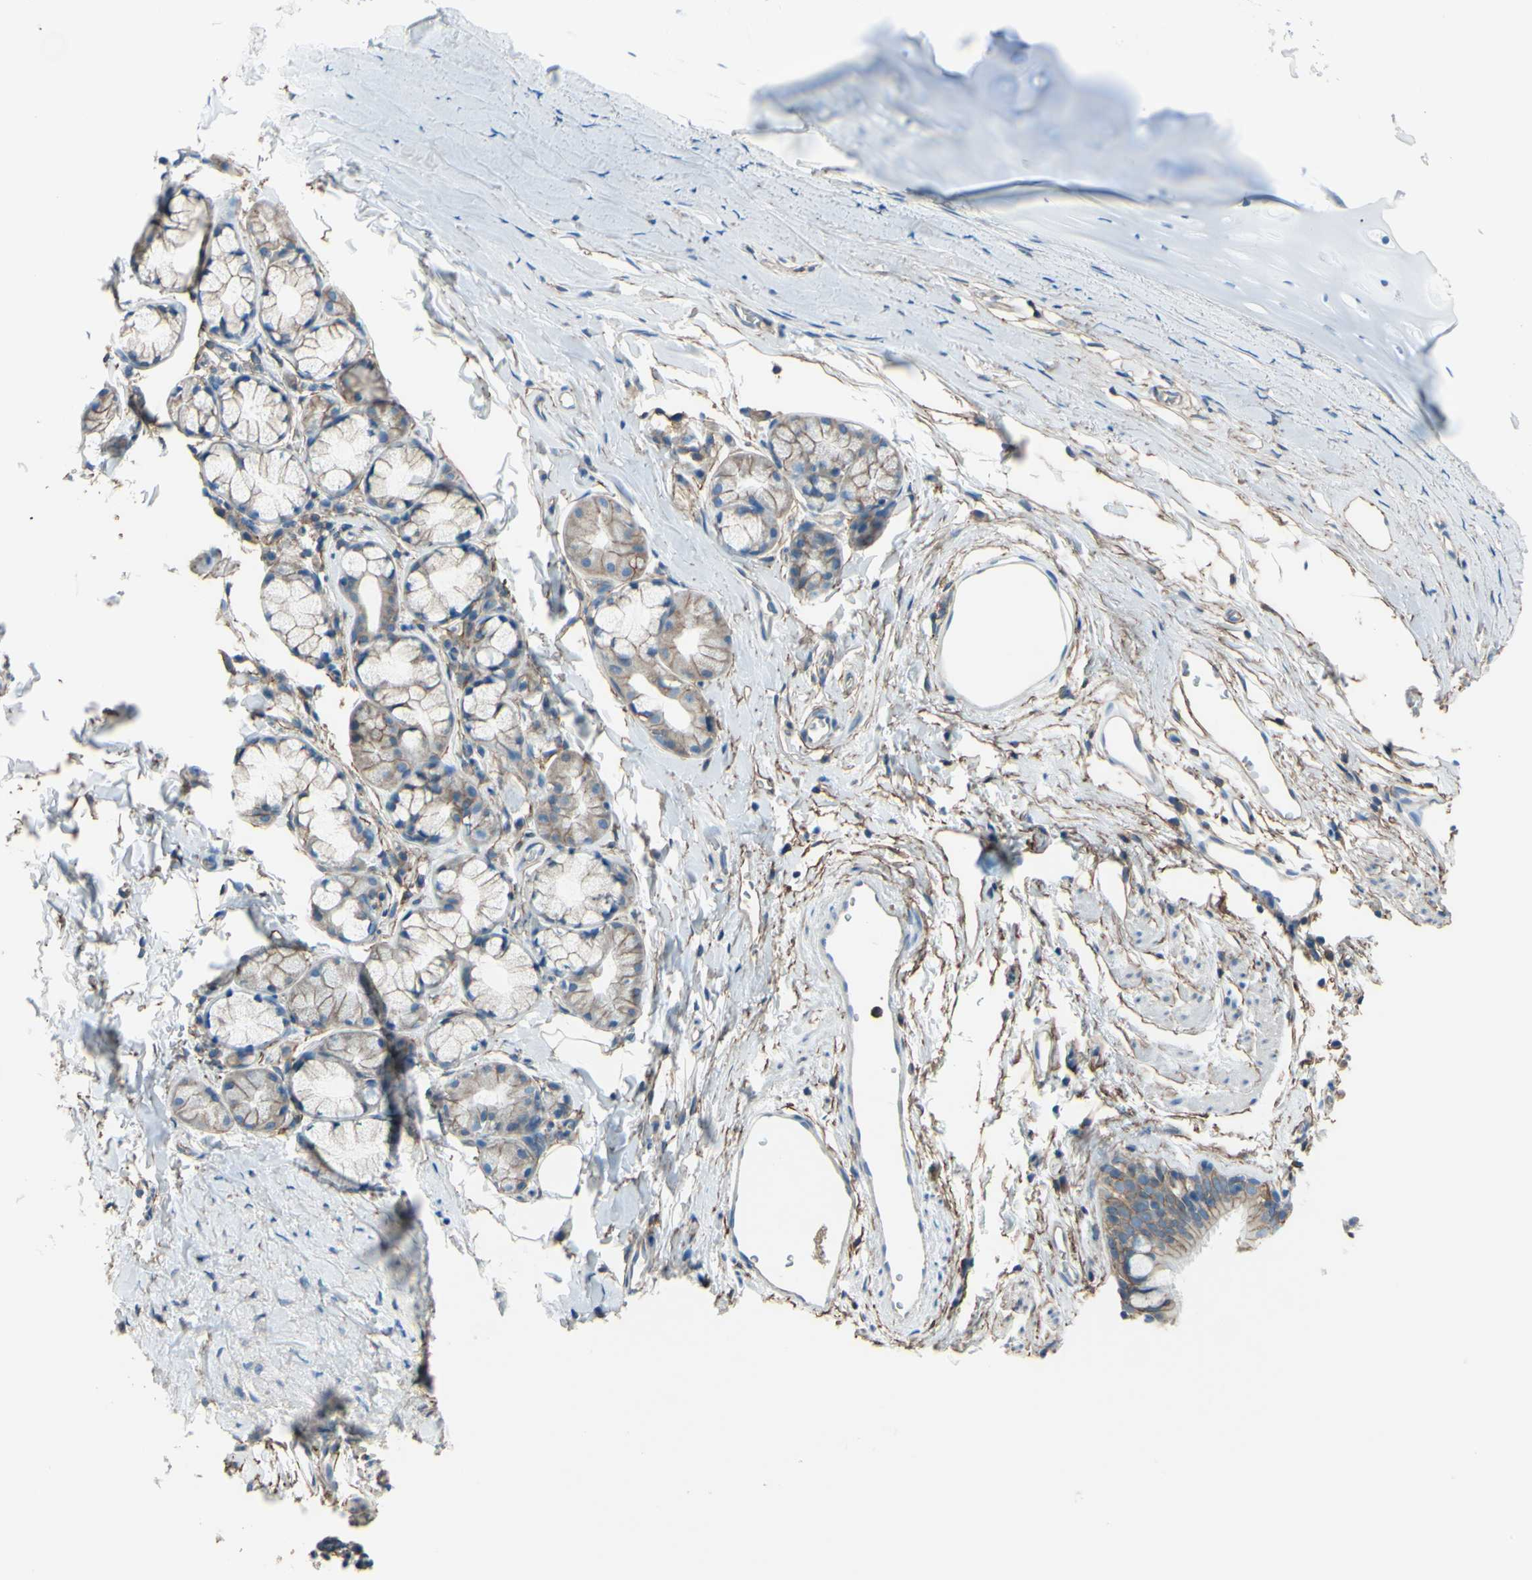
{"staining": {"intensity": "weak", "quantity": "25%-75%", "location": "cytoplasmic/membranous"}, "tissue": "bronchus", "cell_type": "Respiratory epithelial cells", "image_type": "normal", "snomed": [{"axis": "morphology", "description": "Normal tissue, NOS"}, {"axis": "morphology", "description": "Malignant melanoma, Metastatic site"}, {"axis": "topography", "description": "Bronchus"}, {"axis": "topography", "description": "Lung"}], "caption": "Protein expression analysis of unremarkable bronchus reveals weak cytoplasmic/membranous expression in approximately 25%-75% of respiratory epithelial cells. Ihc stains the protein in brown and the nuclei are stained blue.", "gene": "ADD1", "patient": {"sex": "male", "age": 64}}